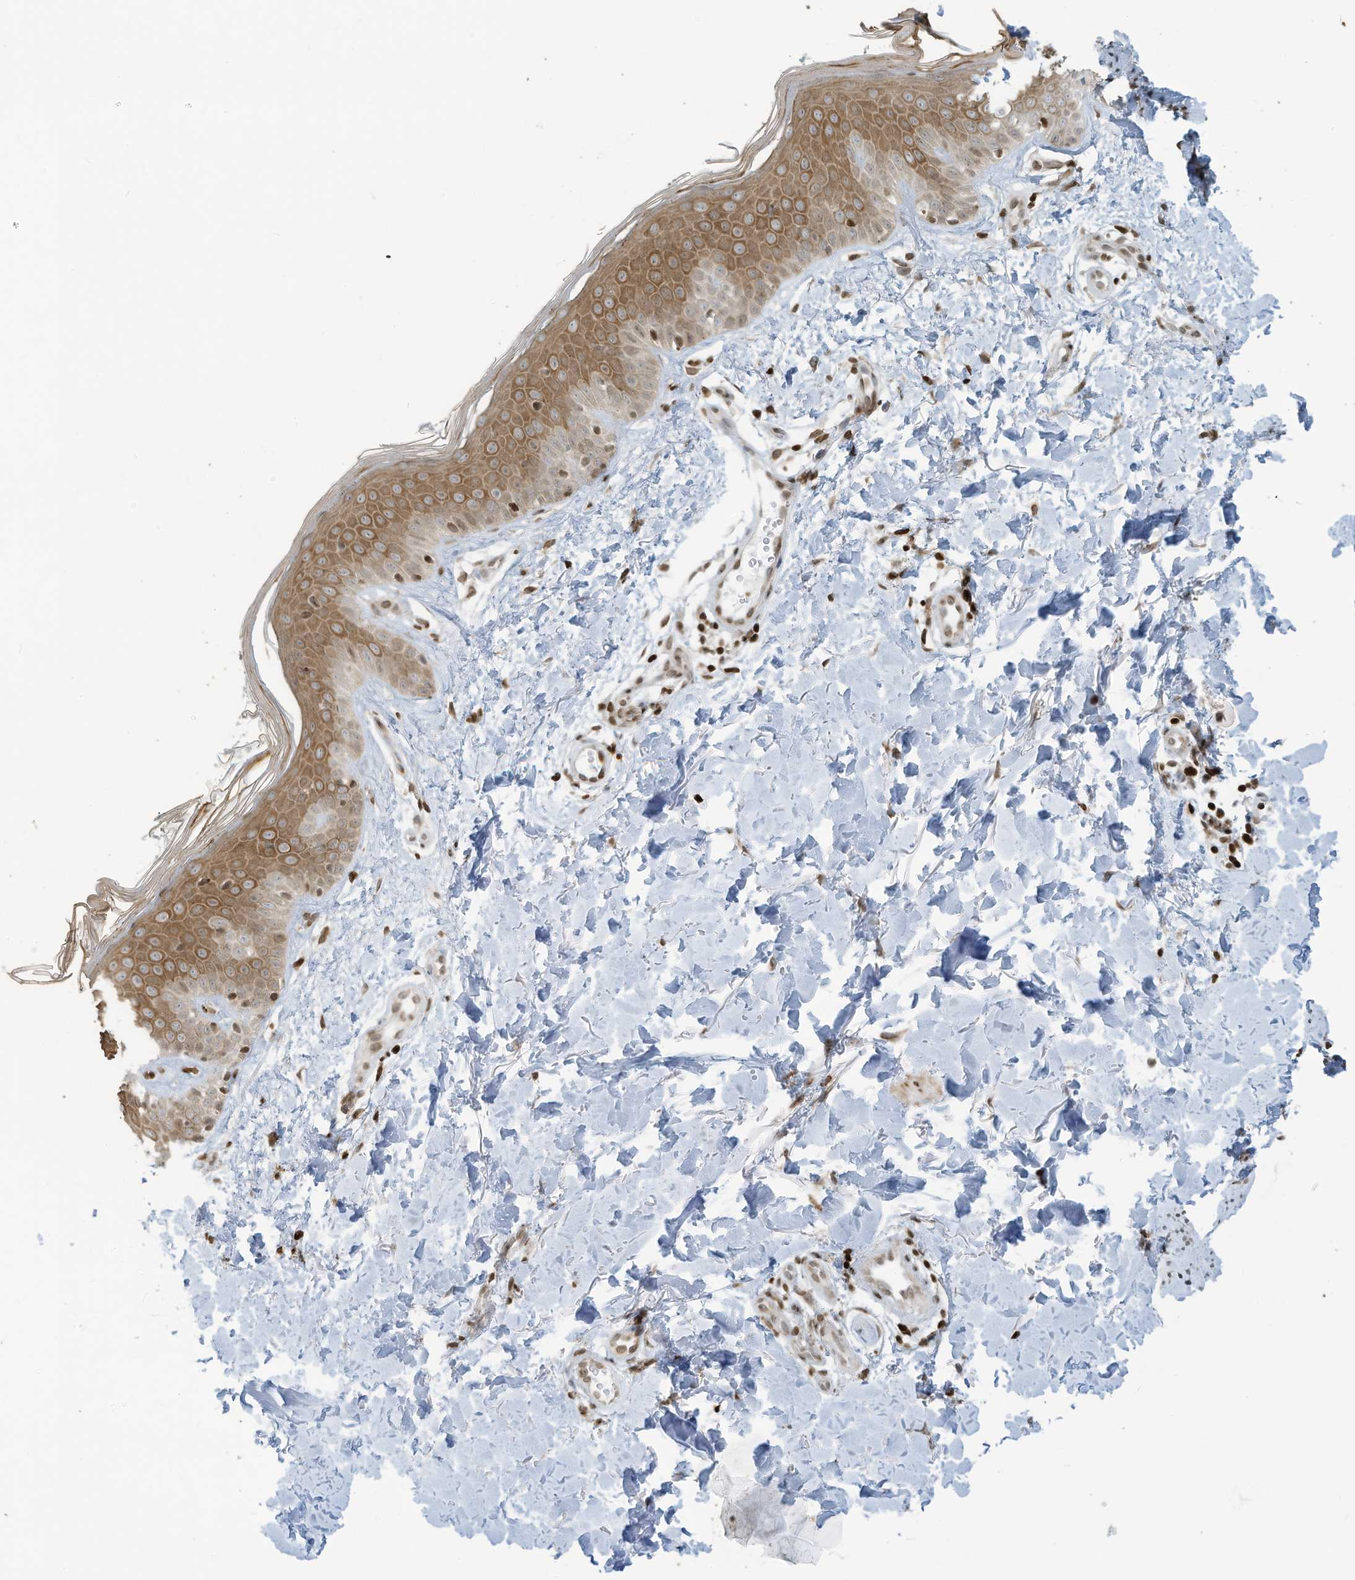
{"staining": {"intensity": "strong", "quantity": ">75%", "location": "cytoplasmic/membranous,nuclear"}, "tissue": "skin", "cell_type": "Fibroblasts", "image_type": "normal", "snomed": [{"axis": "morphology", "description": "Normal tissue, NOS"}, {"axis": "topography", "description": "Skin"}], "caption": "Human skin stained for a protein (brown) shows strong cytoplasmic/membranous,nuclear positive staining in about >75% of fibroblasts.", "gene": "ADI1", "patient": {"sex": "male", "age": 37}}